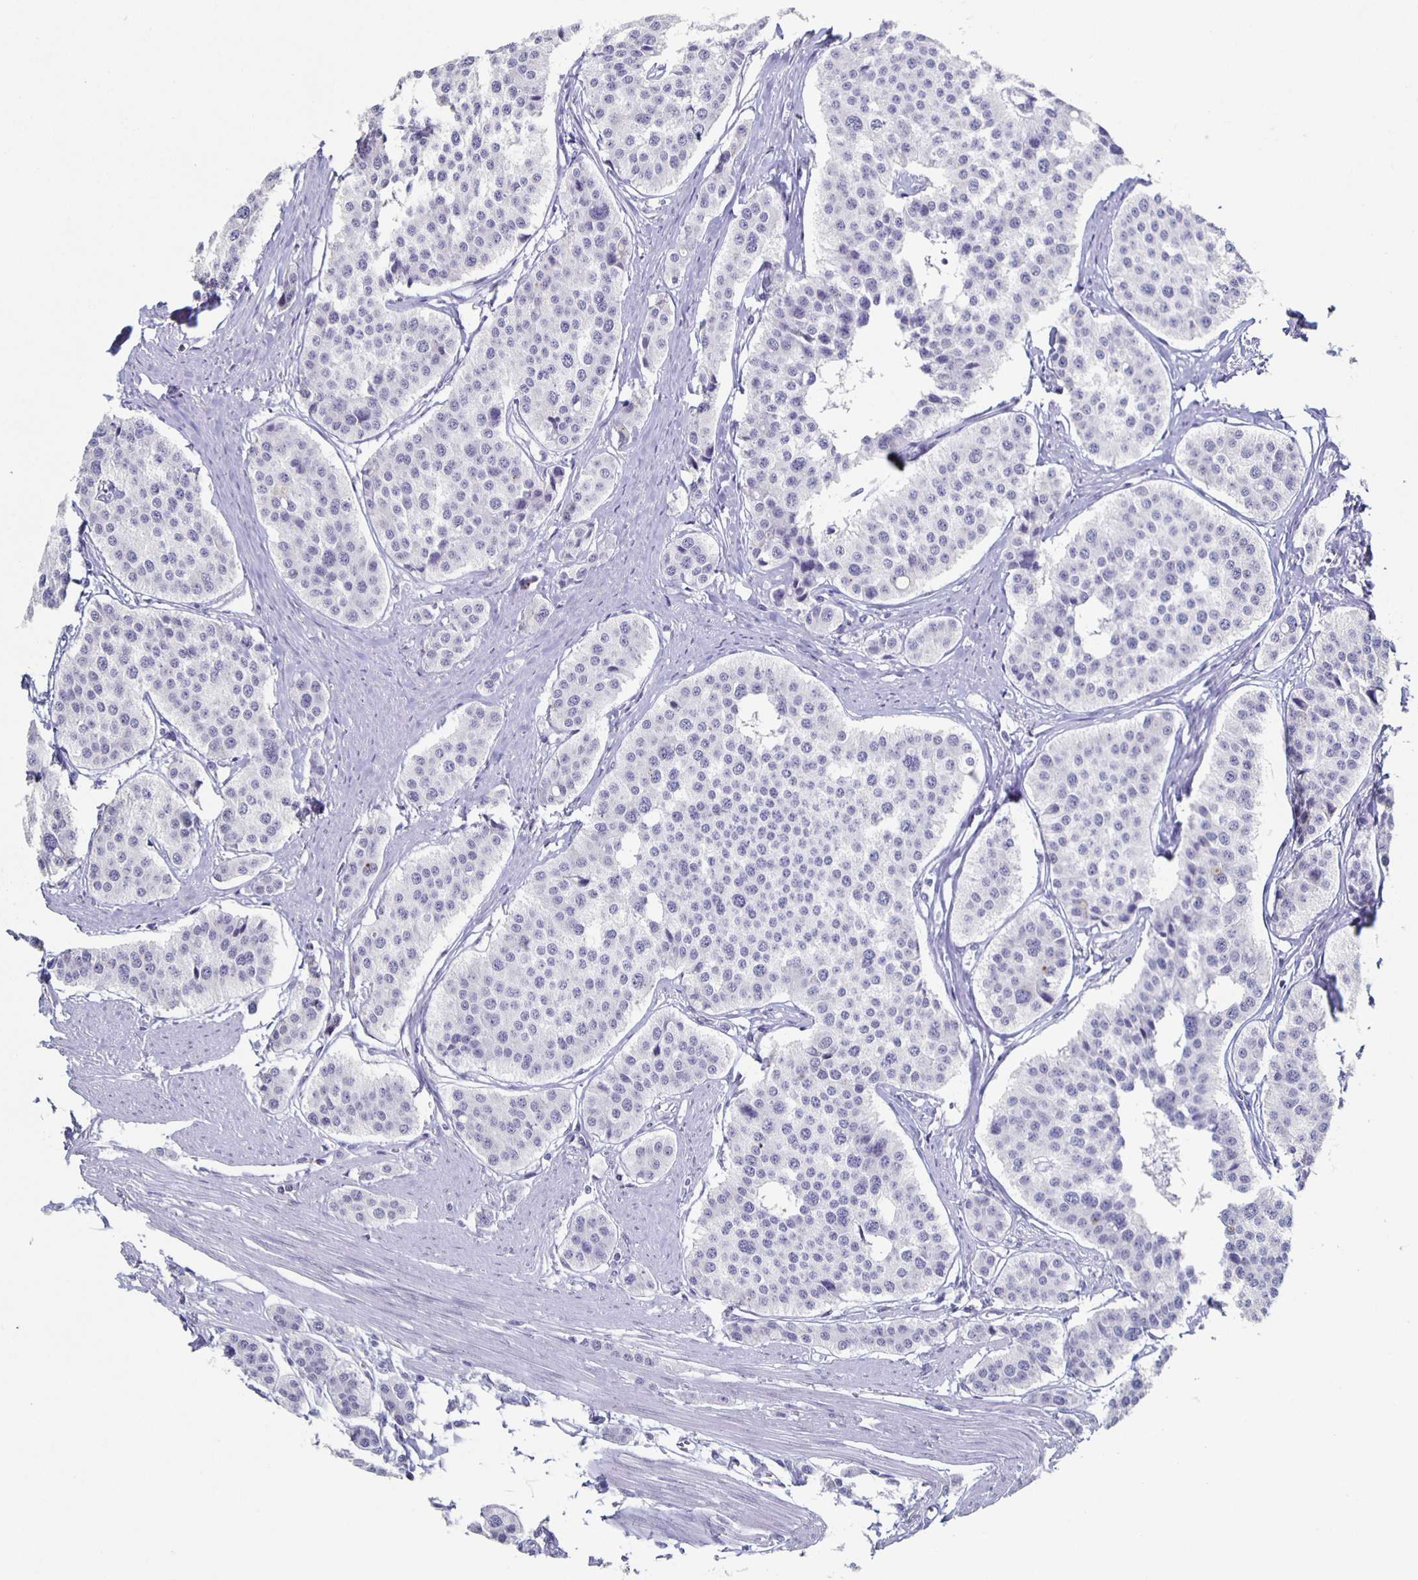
{"staining": {"intensity": "negative", "quantity": "none", "location": "none"}, "tissue": "carcinoid", "cell_type": "Tumor cells", "image_type": "cancer", "snomed": [{"axis": "morphology", "description": "Carcinoid, malignant, NOS"}, {"axis": "topography", "description": "Small intestine"}], "caption": "High power microscopy image of an IHC histopathology image of carcinoid, revealing no significant staining in tumor cells. Brightfield microscopy of immunohistochemistry stained with DAB (brown) and hematoxylin (blue), captured at high magnification.", "gene": "CCDC17", "patient": {"sex": "male", "age": 60}}